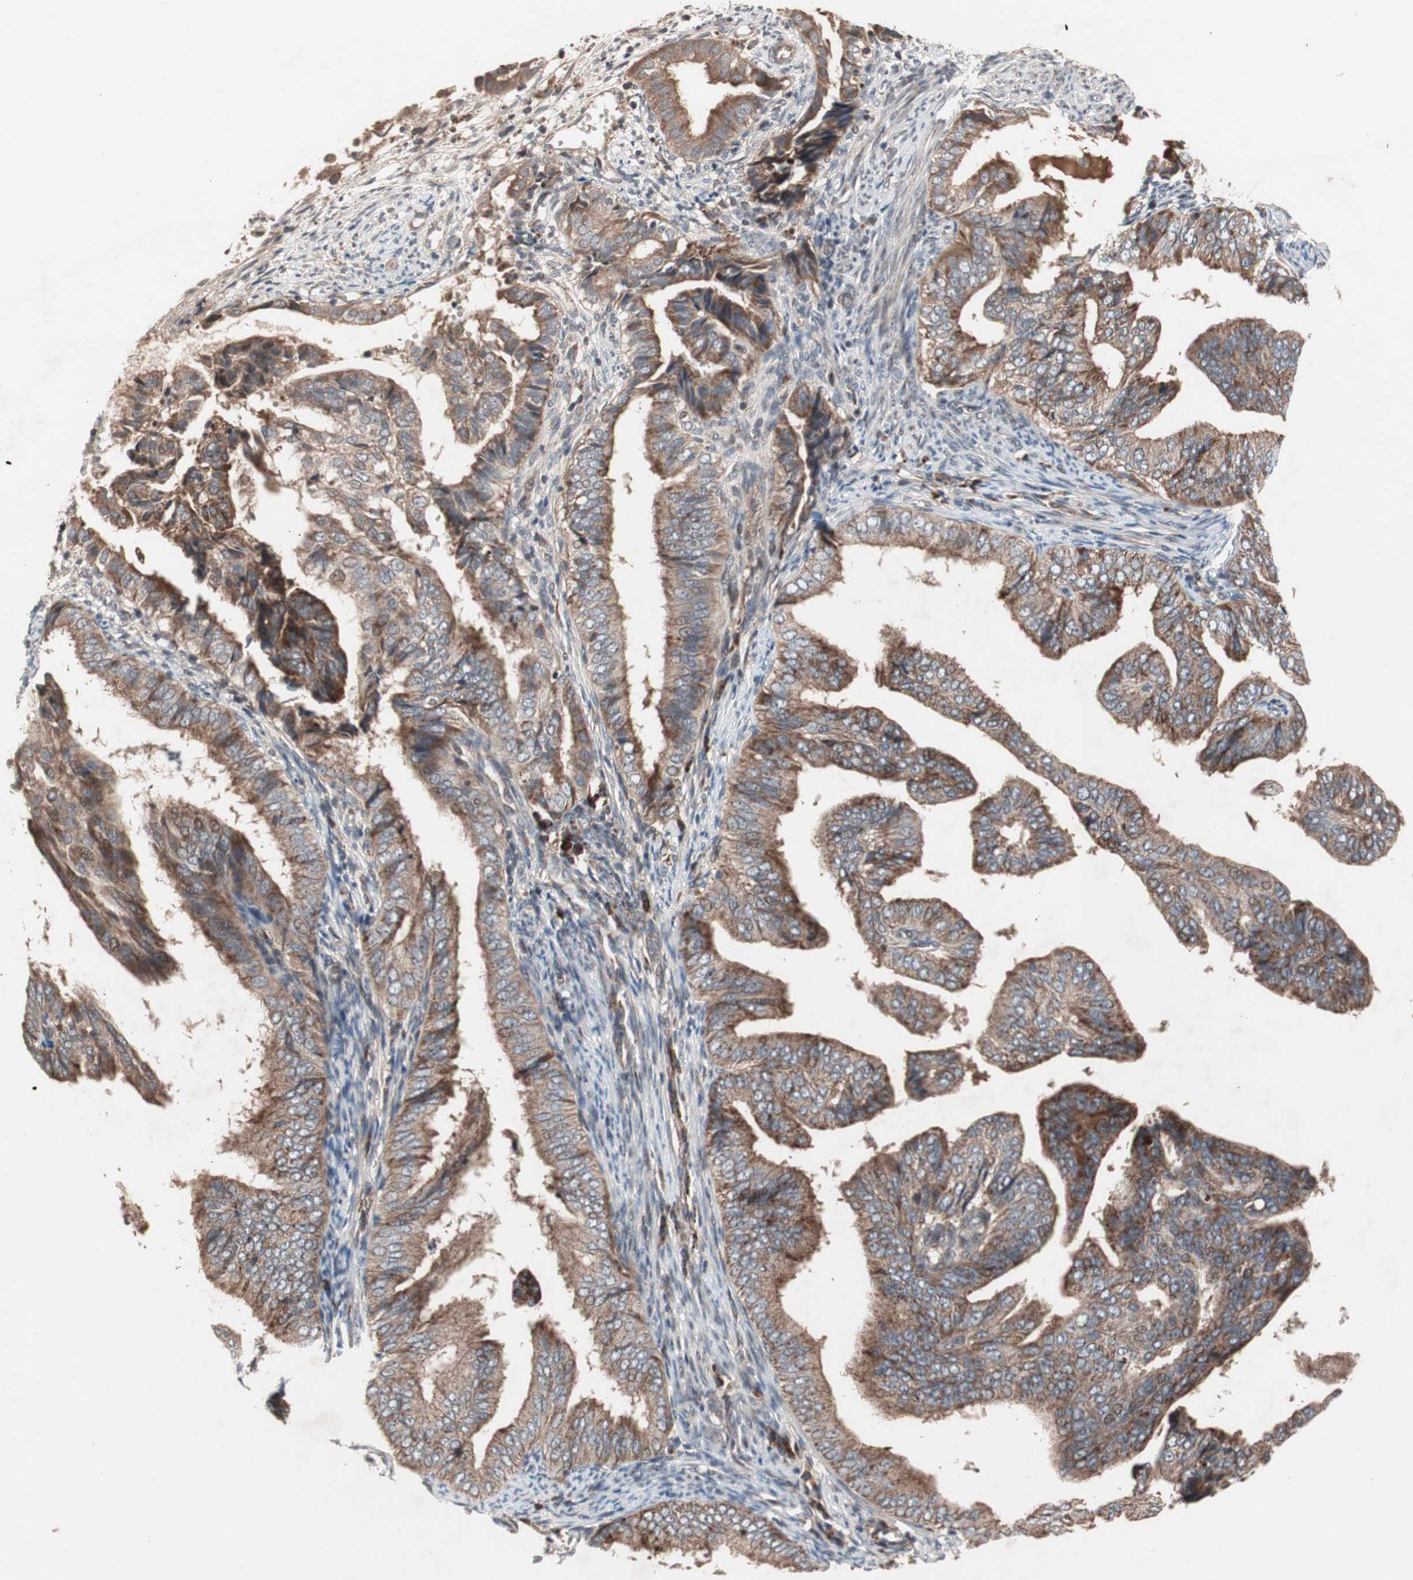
{"staining": {"intensity": "strong", "quantity": ">75%", "location": "cytoplasmic/membranous"}, "tissue": "endometrial cancer", "cell_type": "Tumor cells", "image_type": "cancer", "snomed": [{"axis": "morphology", "description": "Adenocarcinoma, NOS"}, {"axis": "topography", "description": "Endometrium"}], "caption": "About >75% of tumor cells in human endometrial cancer (adenocarcinoma) demonstrate strong cytoplasmic/membranous protein positivity as visualized by brown immunohistochemical staining.", "gene": "NF2", "patient": {"sex": "female", "age": 58}}